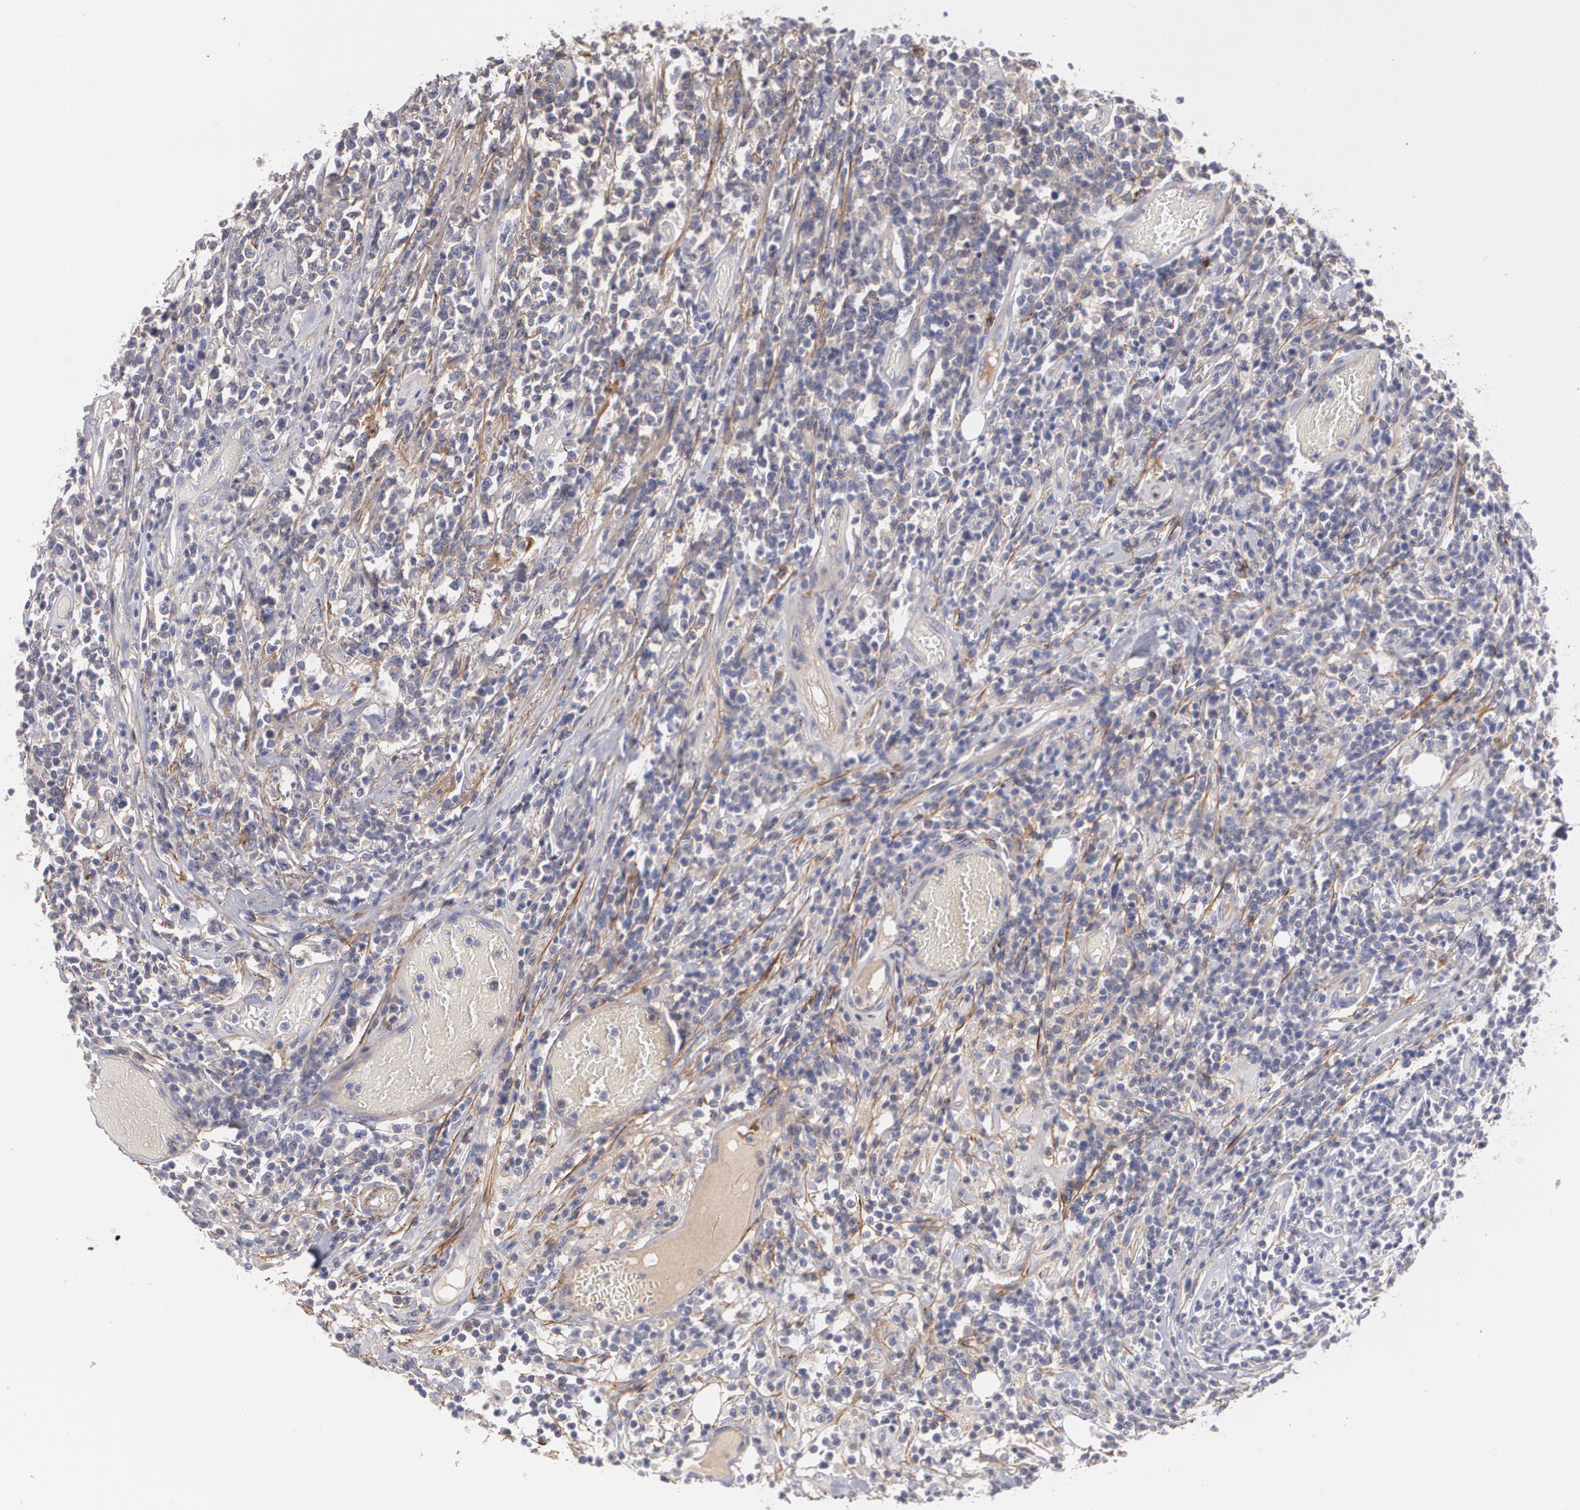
{"staining": {"intensity": "negative", "quantity": "none", "location": "none"}, "tissue": "lymphoma", "cell_type": "Tumor cells", "image_type": "cancer", "snomed": [{"axis": "morphology", "description": "Malignant lymphoma, non-Hodgkin's type, High grade"}, {"axis": "topography", "description": "Colon"}], "caption": "Lymphoma was stained to show a protein in brown. There is no significant positivity in tumor cells.", "gene": "FBLN1", "patient": {"sex": "male", "age": 82}}